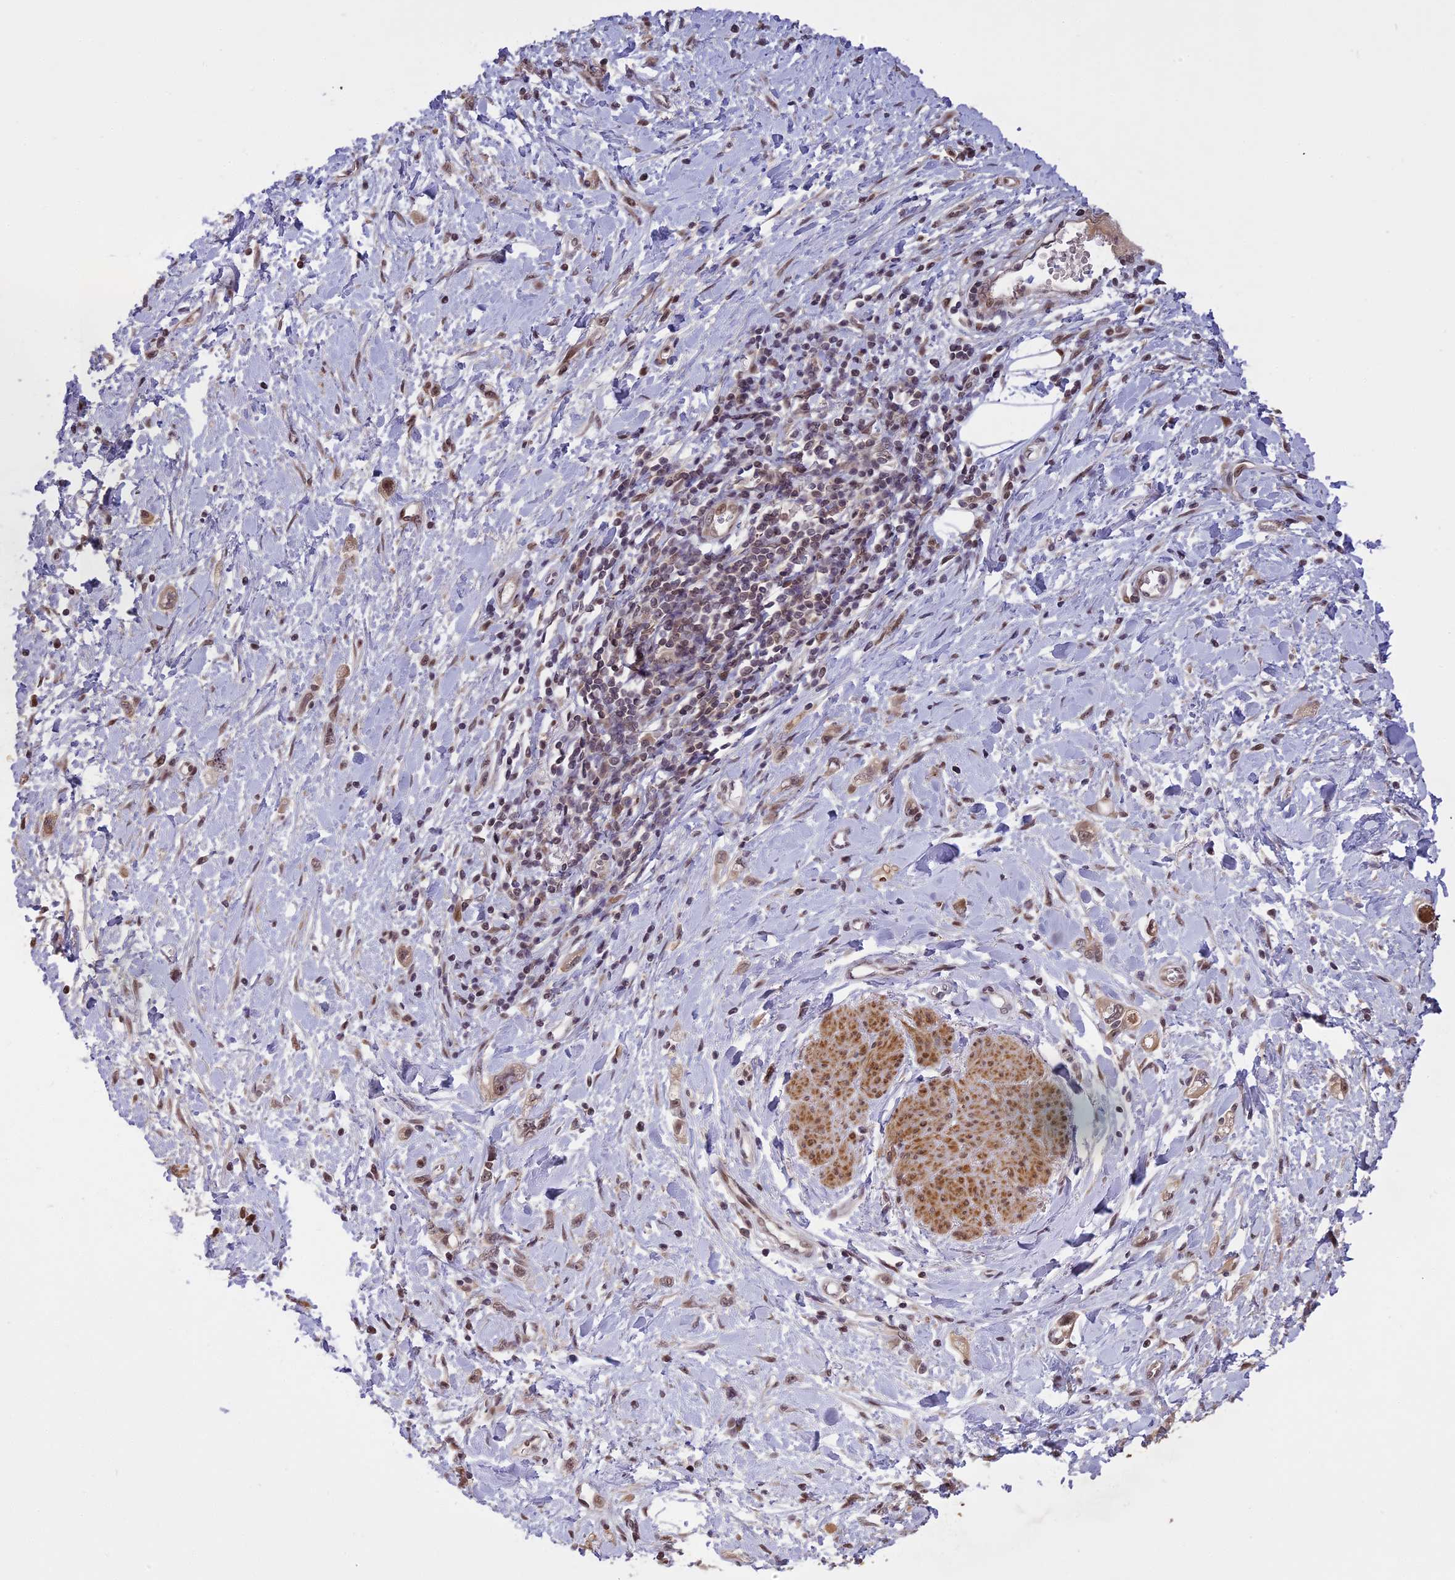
{"staining": {"intensity": "moderate", "quantity": "<25%", "location": "nuclear"}, "tissue": "stomach cancer", "cell_type": "Tumor cells", "image_type": "cancer", "snomed": [{"axis": "morphology", "description": "Adenocarcinoma, NOS"}, {"axis": "topography", "description": "Stomach"}], "caption": "Immunohistochemical staining of human adenocarcinoma (stomach) displays moderate nuclear protein positivity in approximately <25% of tumor cells.", "gene": "PRELID2", "patient": {"sex": "female", "age": 76}}